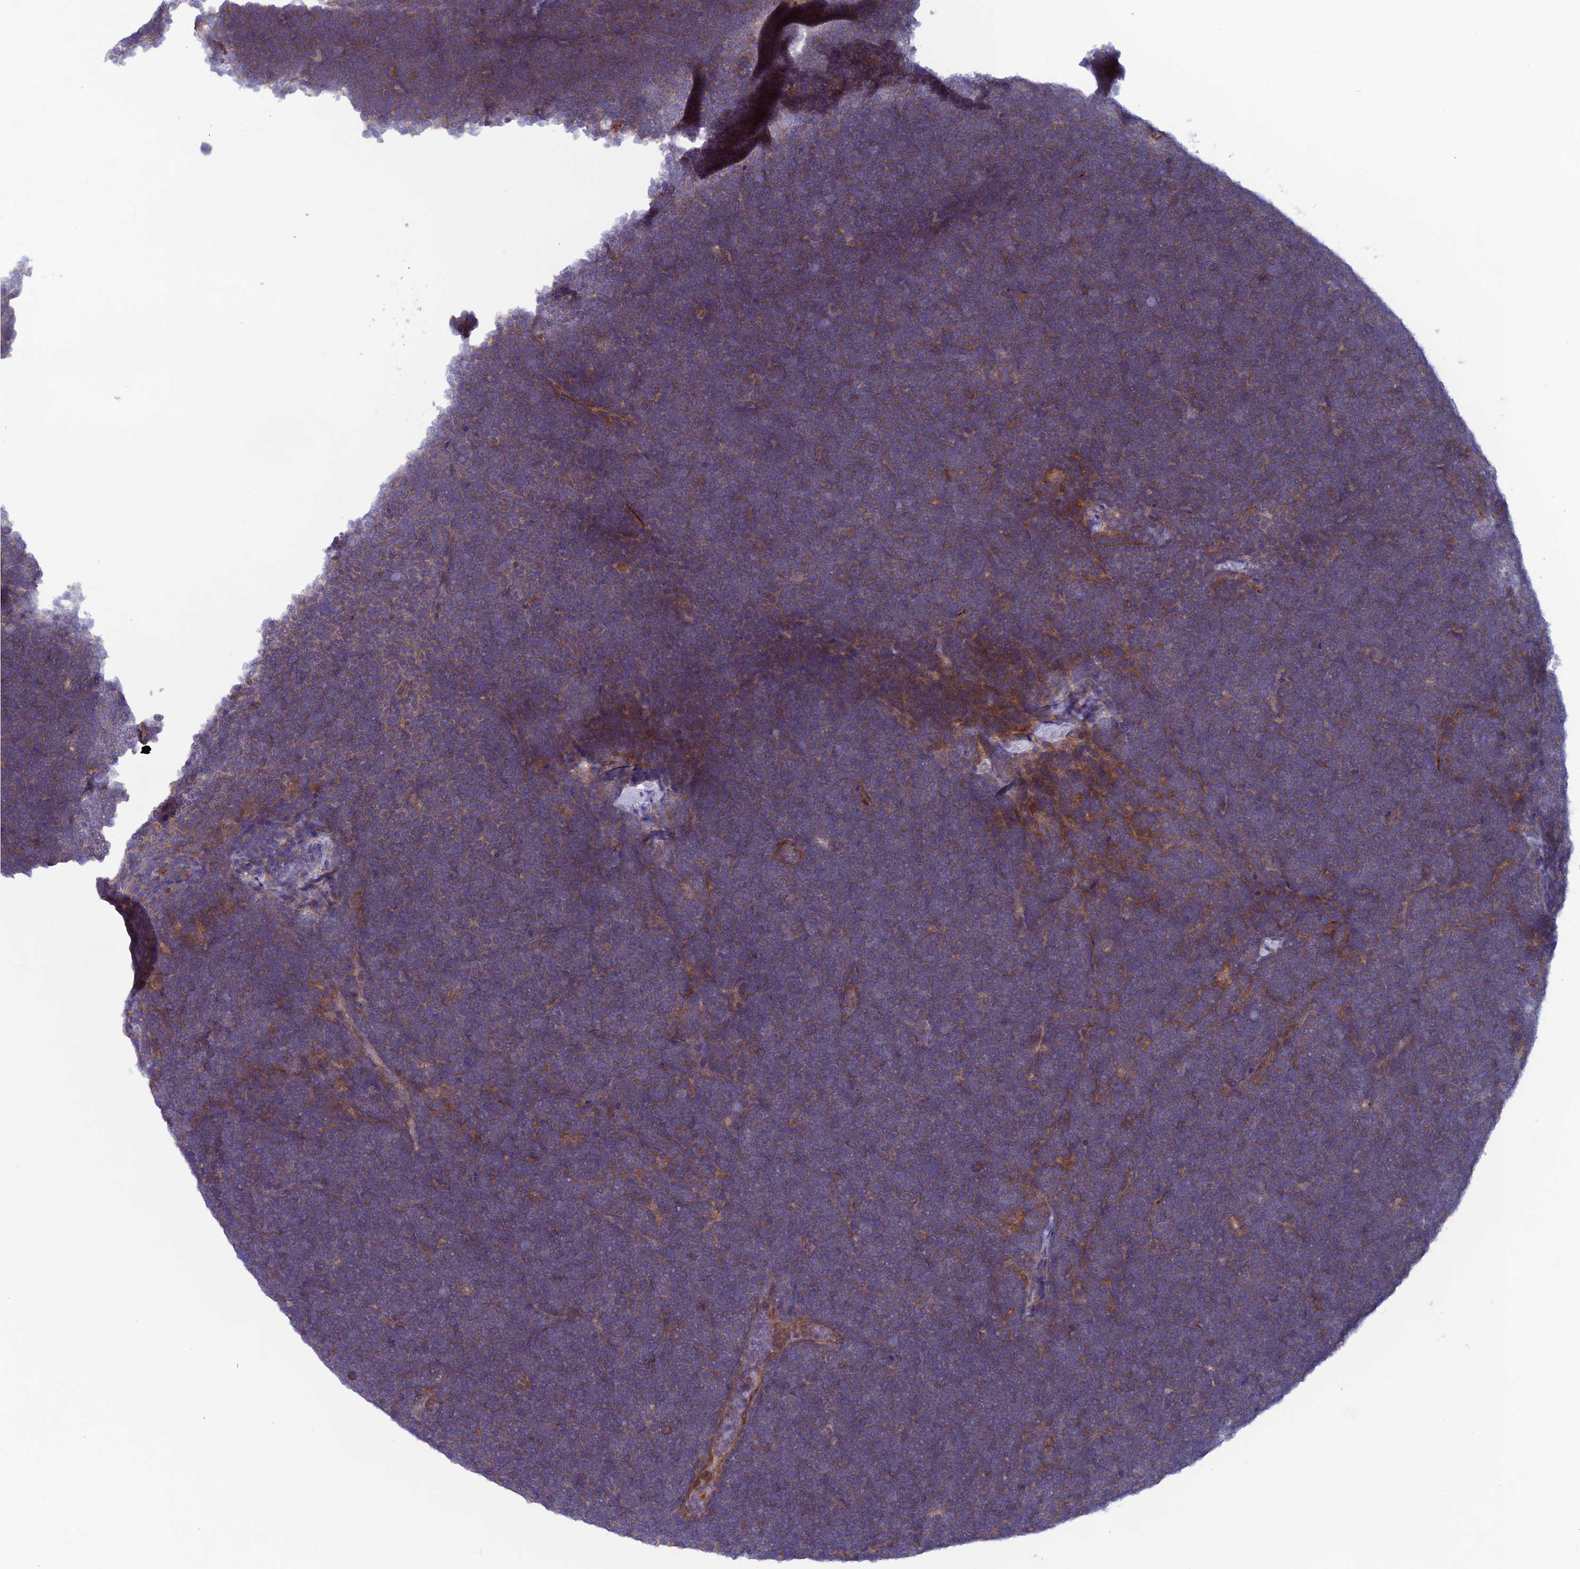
{"staining": {"intensity": "weak", "quantity": "25%-75%", "location": "cytoplasmic/membranous"}, "tissue": "lymphoma", "cell_type": "Tumor cells", "image_type": "cancer", "snomed": [{"axis": "morphology", "description": "Malignant lymphoma, non-Hodgkin's type, High grade"}, {"axis": "topography", "description": "Lymph node"}], "caption": "High-magnification brightfield microscopy of lymphoma stained with DAB (3,3'-diaminobenzidine) (brown) and counterstained with hematoxylin (blue). tumor cells exhibit weak cytoplasmic/membranous positivity is identified in about25%-75% of cells.", "gene": "MAST2", "patient": {"sex": "male", "age": 13}}